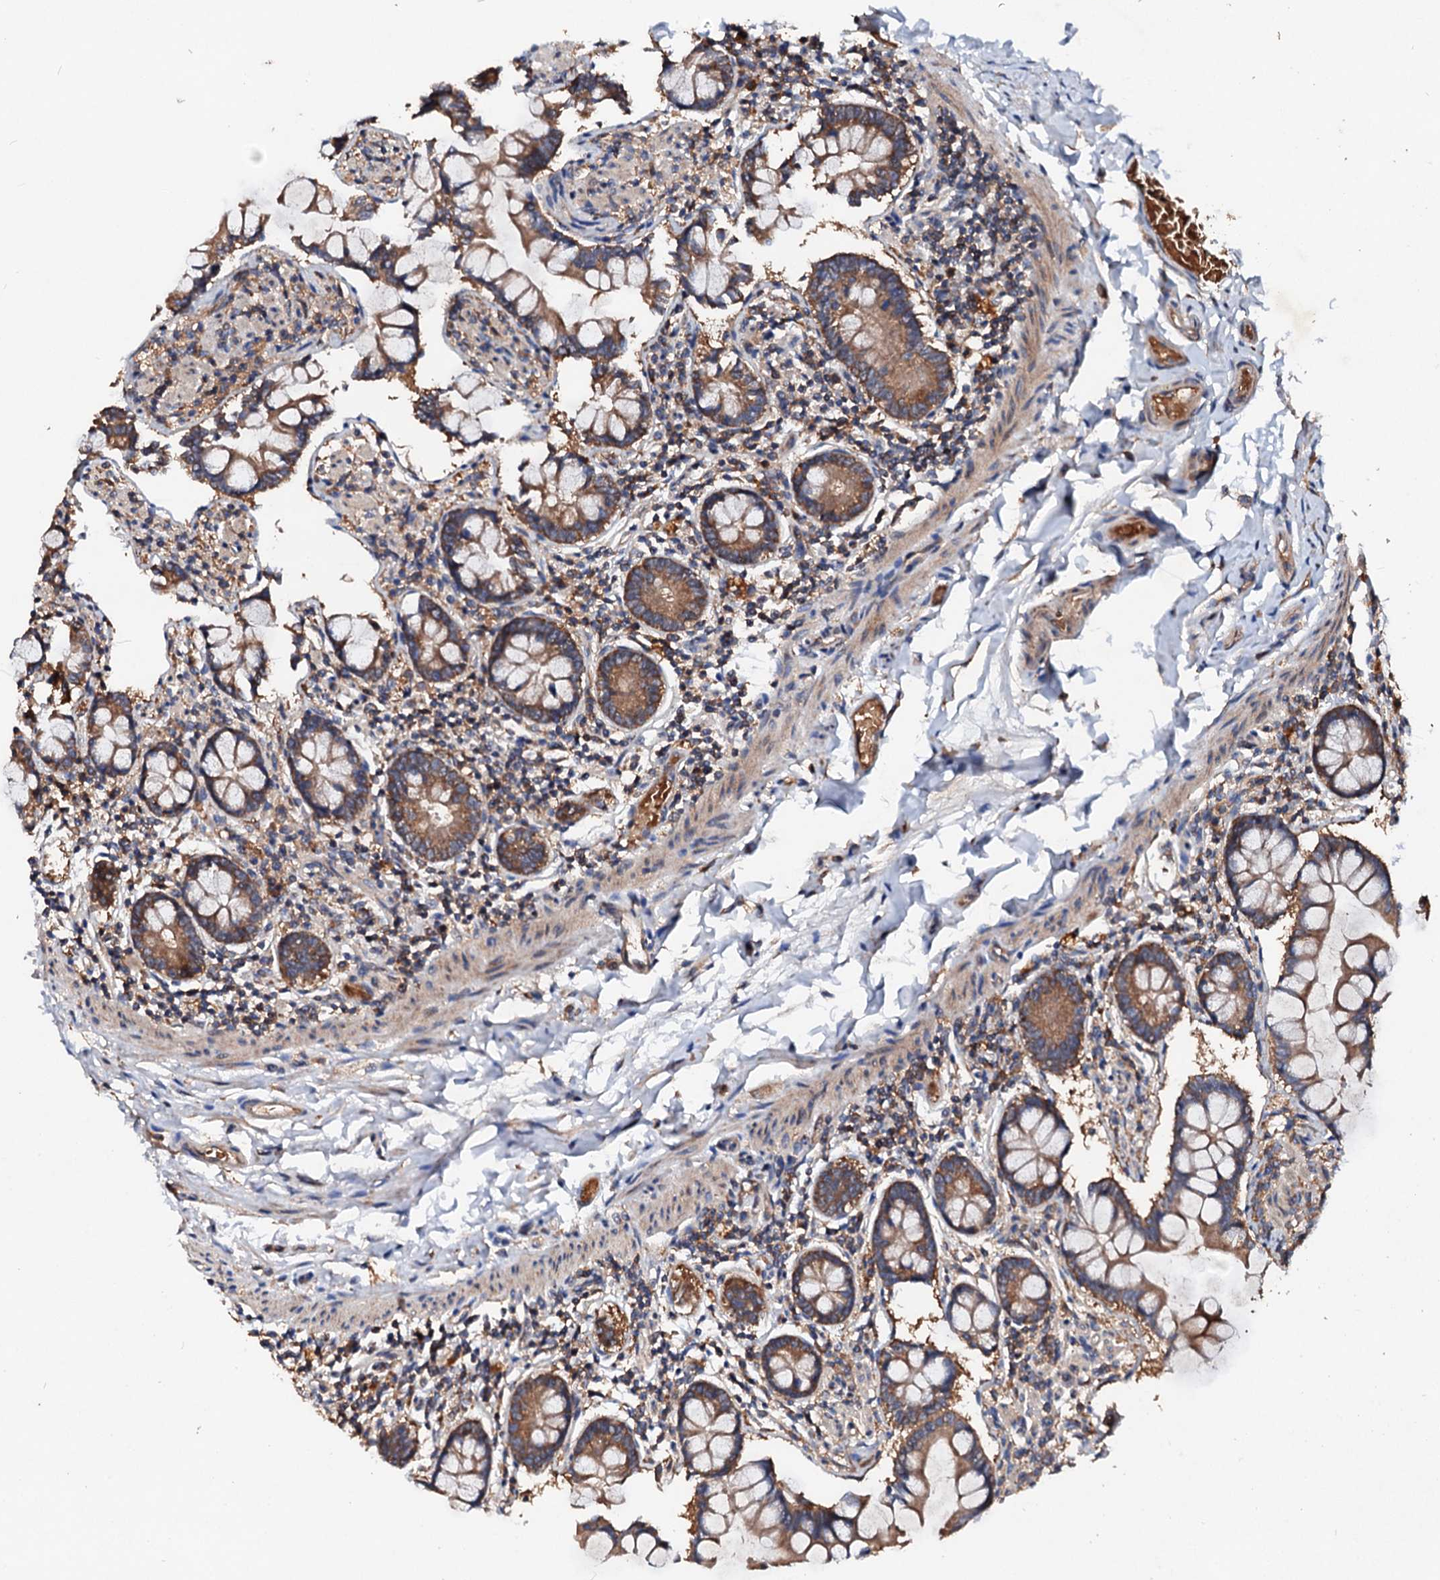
{"staining": {"intensity": "moderate", "quantity": ">75%", "location": "cytoplasmic/membranous"}, "tissue": "small intestine", "cell_type": "Glandular cells", "image_type": "normal", "snomed": [{"axis": "morphology", "description": "Normal tissue, NOS"}, {"axis": "topography", "description": "Small intestine"}], "caption": "Immunohistochemistry (IHC) photomicrograph of unremarkable small intestine: small intestine stained using immunohistochemistry demonstrates medium levels of moderate protein expression localized specifically in the cytoplasmic/membranous of glandular cells, appearing as a cytoplasmic/membranous brown color.", "gene": "EXTL1", "patient": {"sex": "male", "age": 41}}